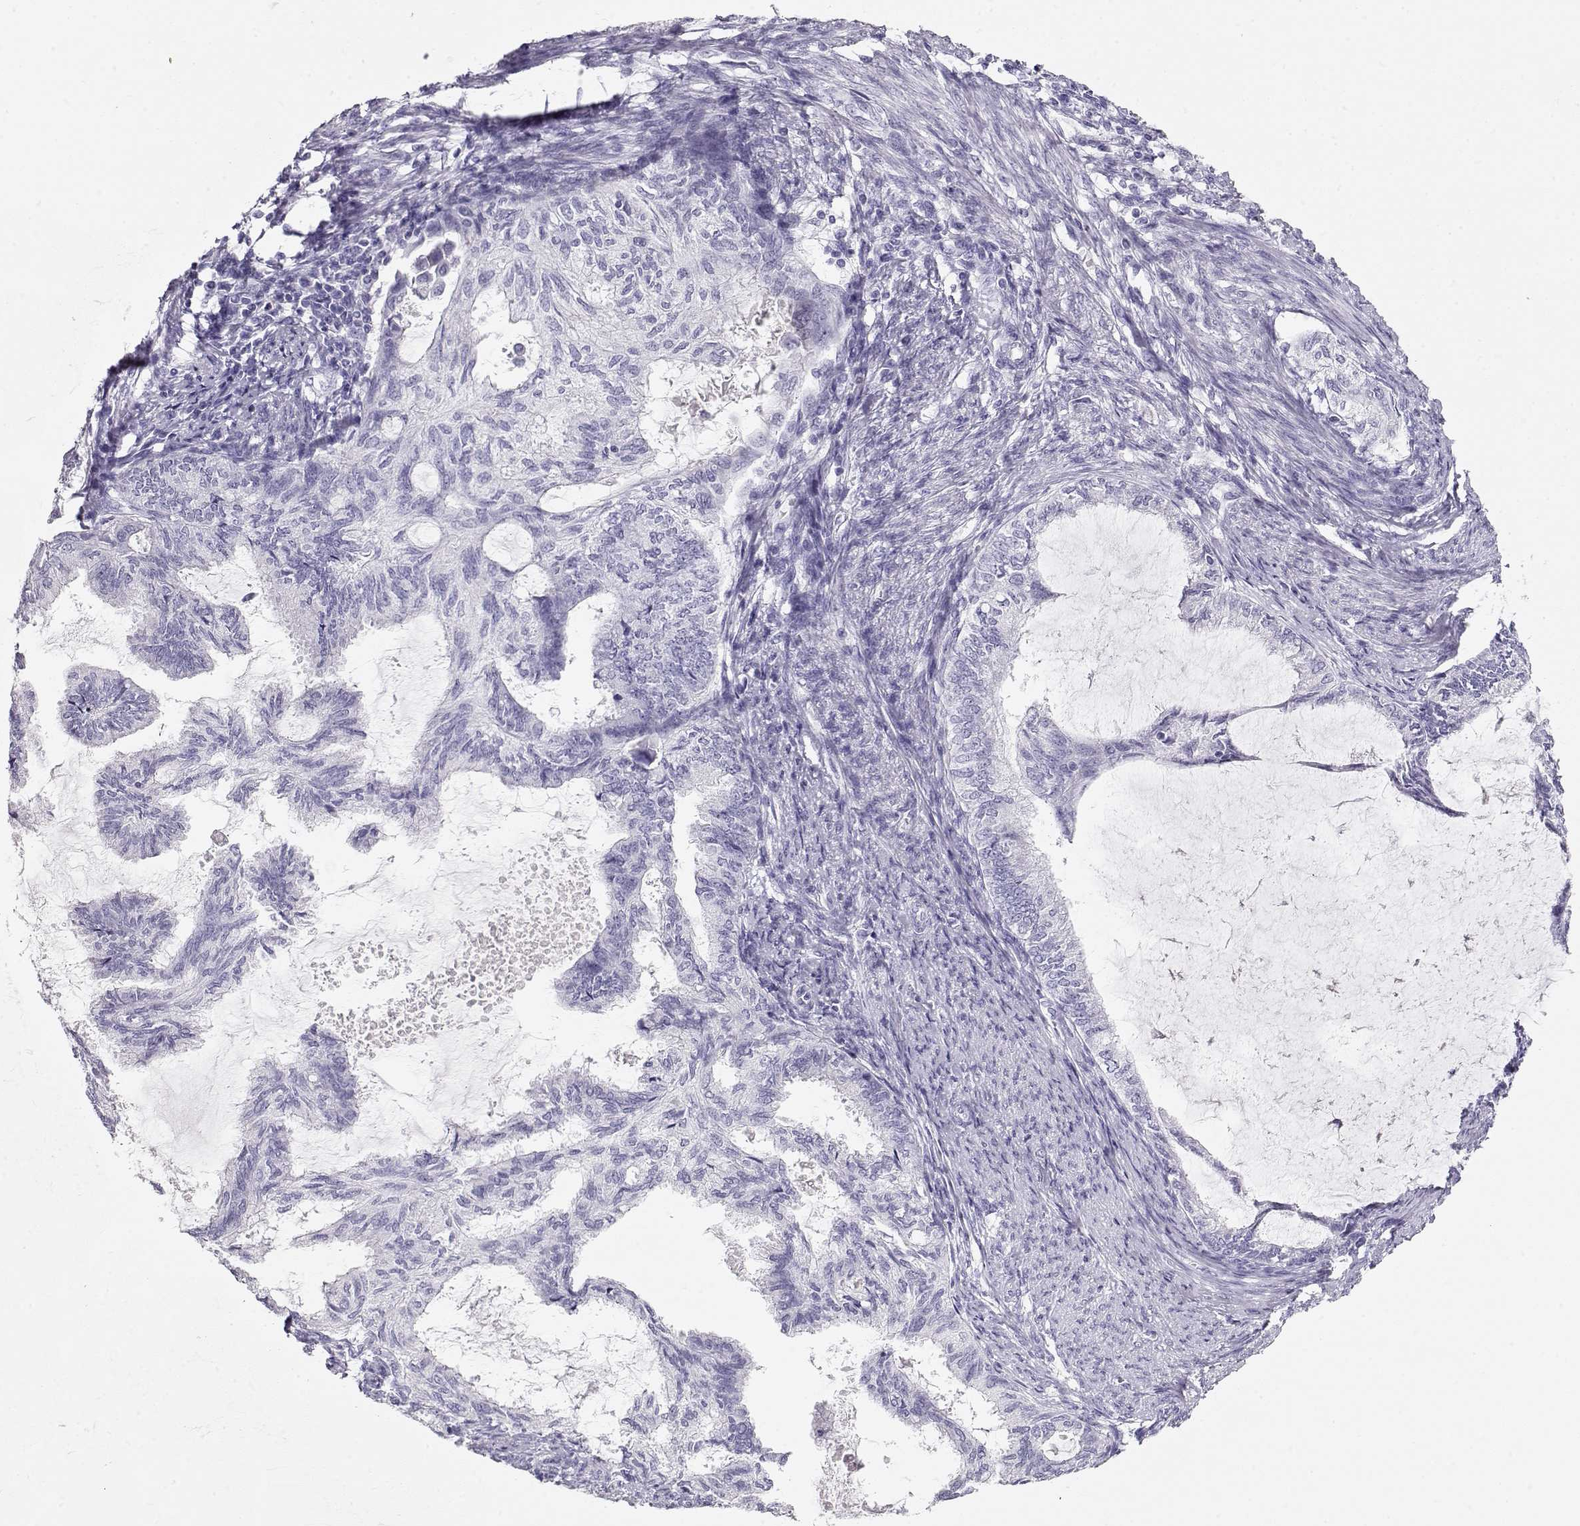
{"staining": {"intensity": "negative", "quantity": "none", "location": "none"}, "tissue": "endometrial cancer", "cell_type": "Tumor cells", "image_type": "cancer", "snomed": [{"axis": "morphology", "description": "Adenocarcinoma, NOS"}, {"axis": "topography", "description": "Endometrium"}], "caption": "Protein analysis of endometrial adenocarcinoma exhibits no significant expression in tumor cells. (DAB (3,3'-diaminobenzidine) immunohistochemistry, high magnification).", "gene": "ACTN2", "patient": {"sex": "female", "age": 86}}